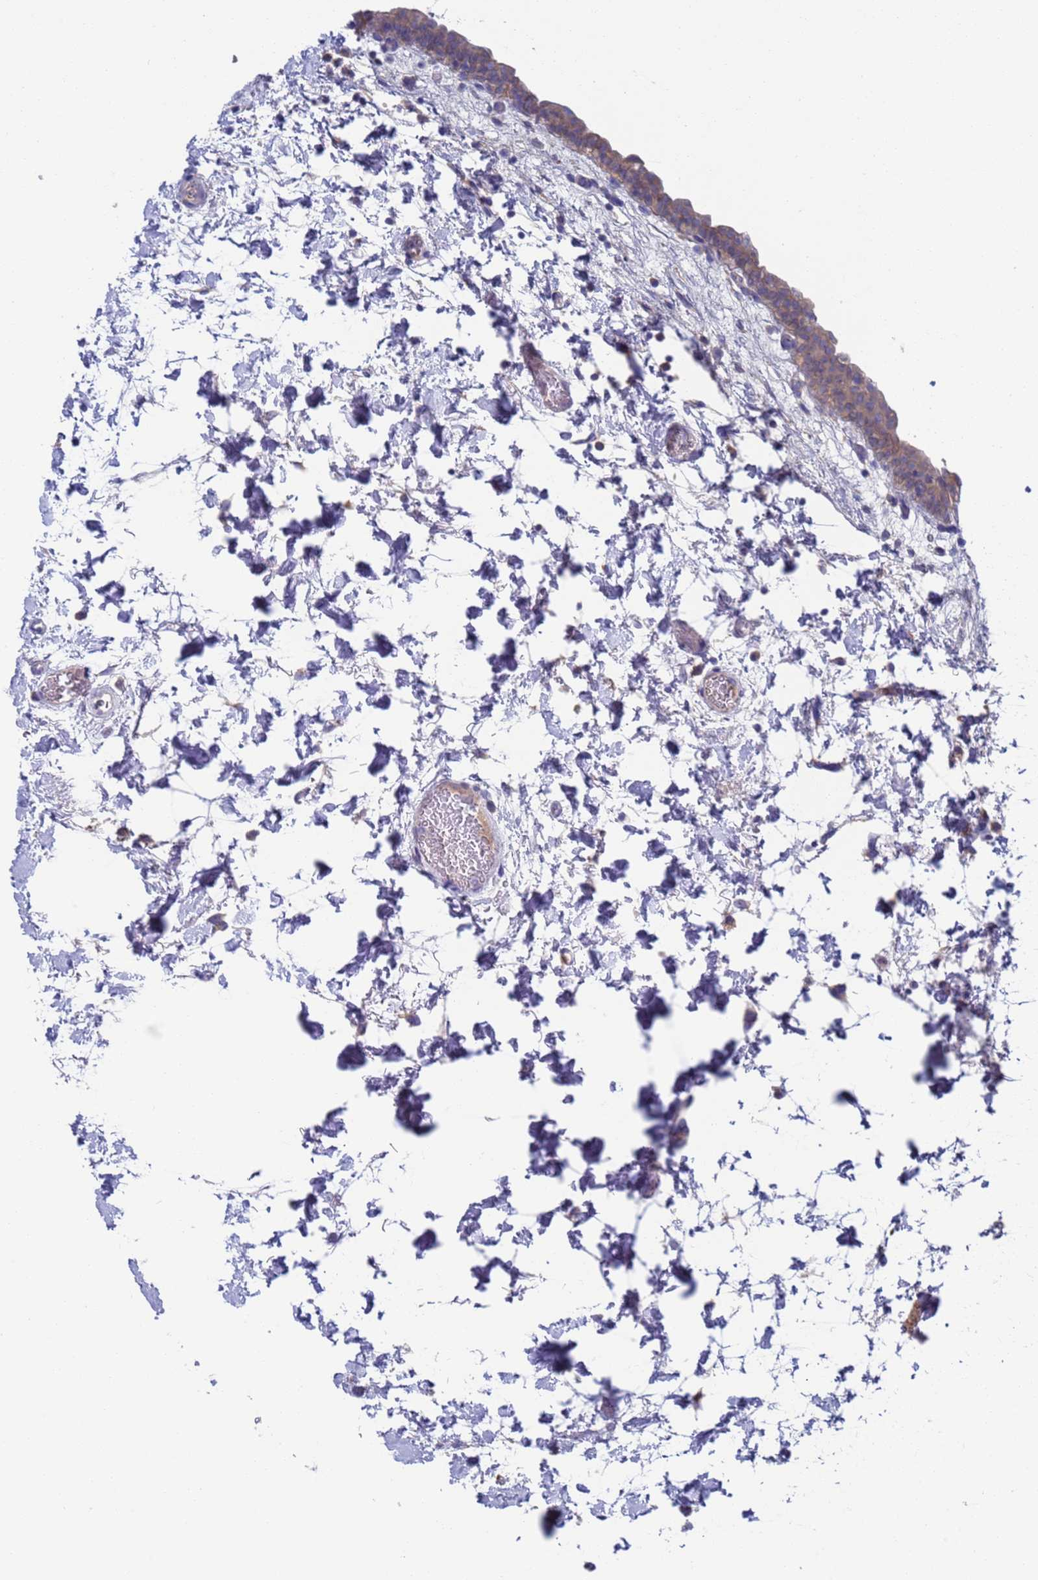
{"staining": {"intensity": "moderate", "quantity": "25%-75%", "location": "cytoplasmic/membranous"}, "tissue": "urinary bladder", "cell_type": "Urothelial cells", "image_type": "normal", "snomed": [{"axis": "morphology", "description": "Normal tissue, NOS"}, {"axis": "topography", "description": "Urinary bladder"}], "caption": "A brown stain shows moderate cytoplasmic/membranous expression of a protein in urothelial cells of benign urinary bladder. The staining was performed using DAB (3,3'-diaminobenzidine), with brown indicating positive protein expression. Nuclei are stained blue with hematoxylin.", "gene": "PET117", "patient": {"sex": "male", "age": 83}}